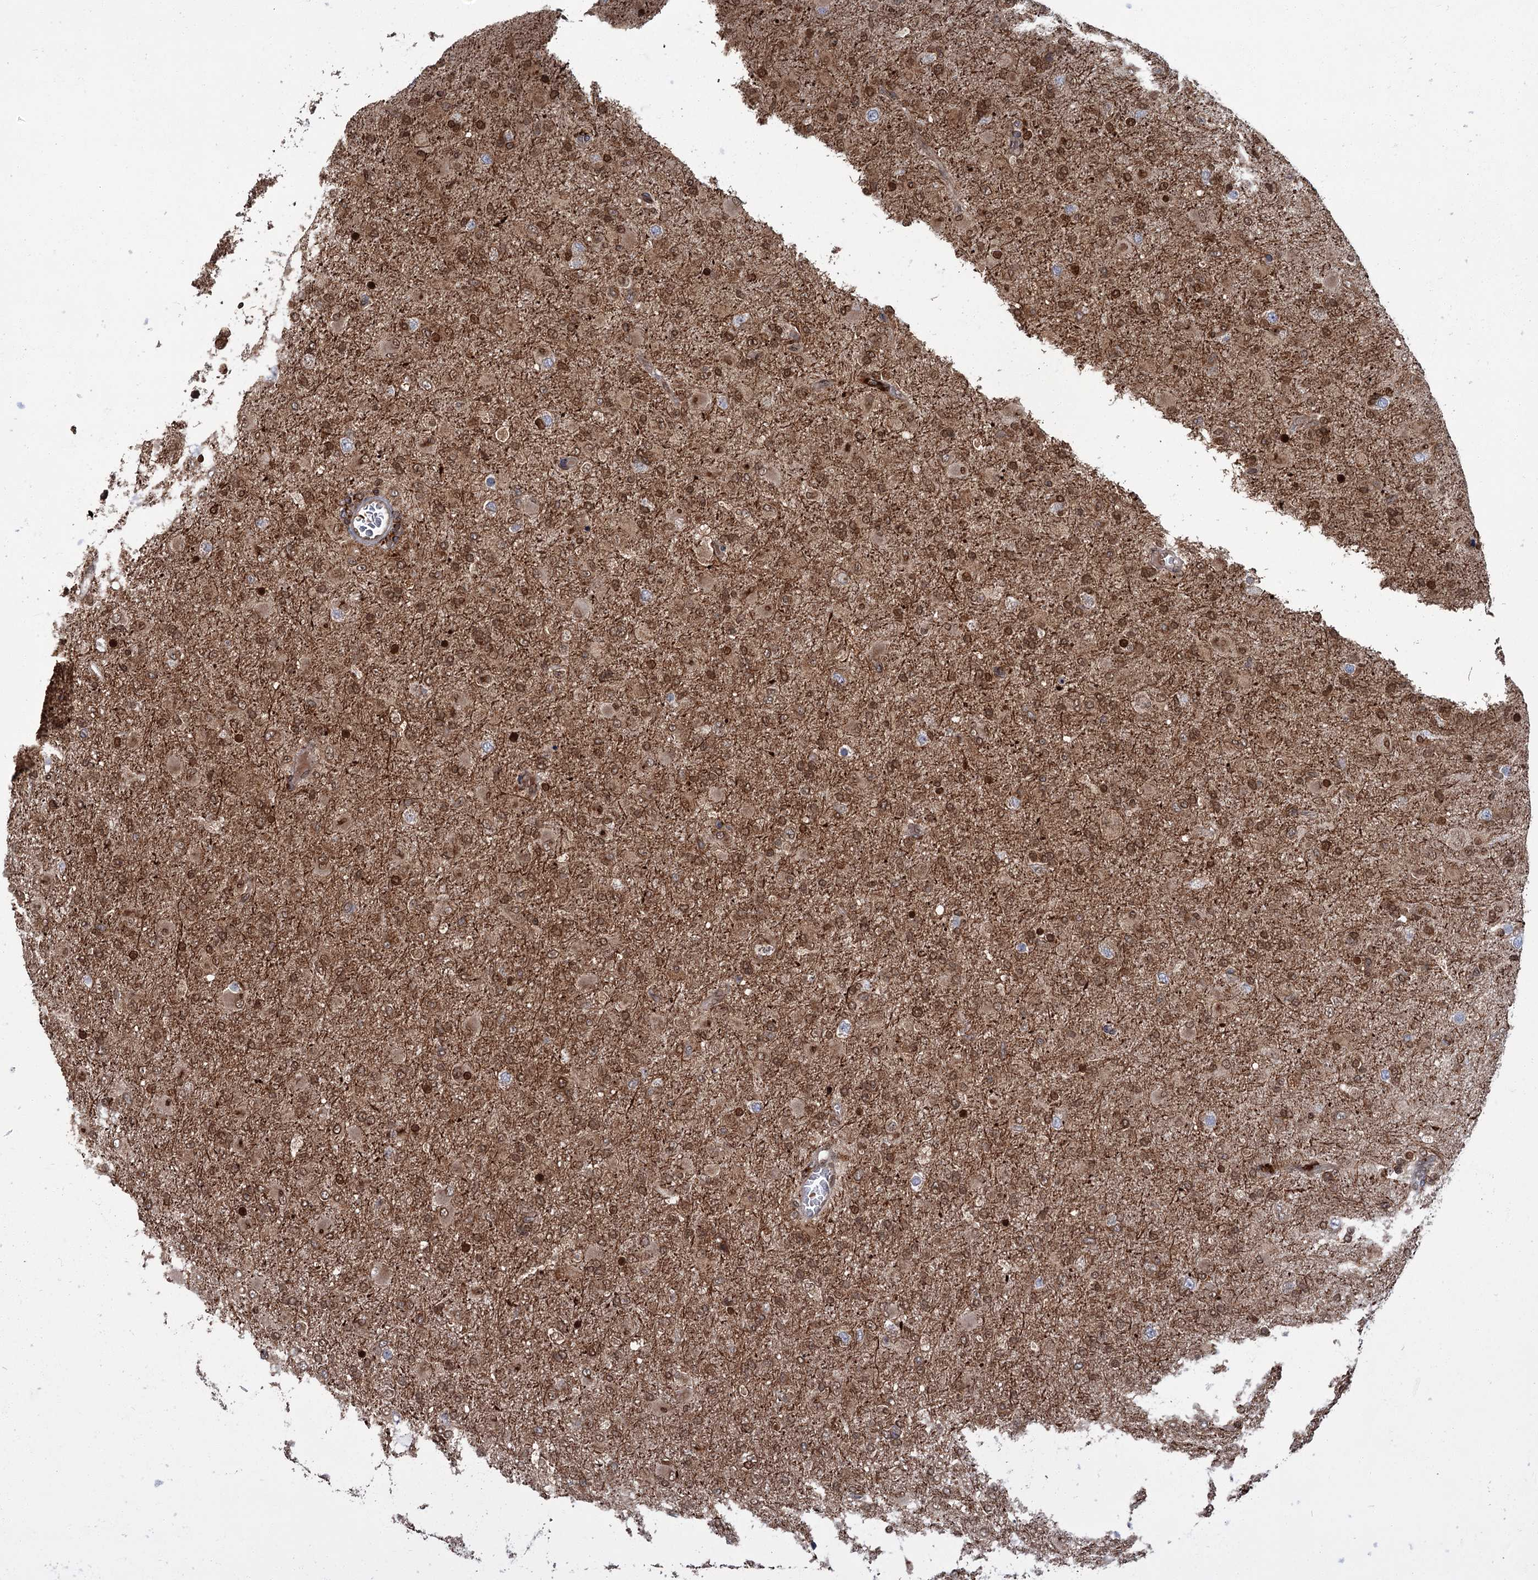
{"staining": {"intensity": "moderate", "quantity": ">75%", "location": "cytoplasmic/membranous,nuclear"}, "tissue": "glioma", "cell_type": "Tumor cells", "image_type": "cancer", "snomed": [{"axis": "morphology", "description": "Glioma, malignant, Low grade"}, {"axis": "topography", "description": "Brain"}], "caption": "Glioma tissue reveals moderate cytoplasmic/membranous and nuclear positivity in approximately >75% of tumor cells", "gene": "CFAP46", "patient": {"sex": "male", "age": 65}}